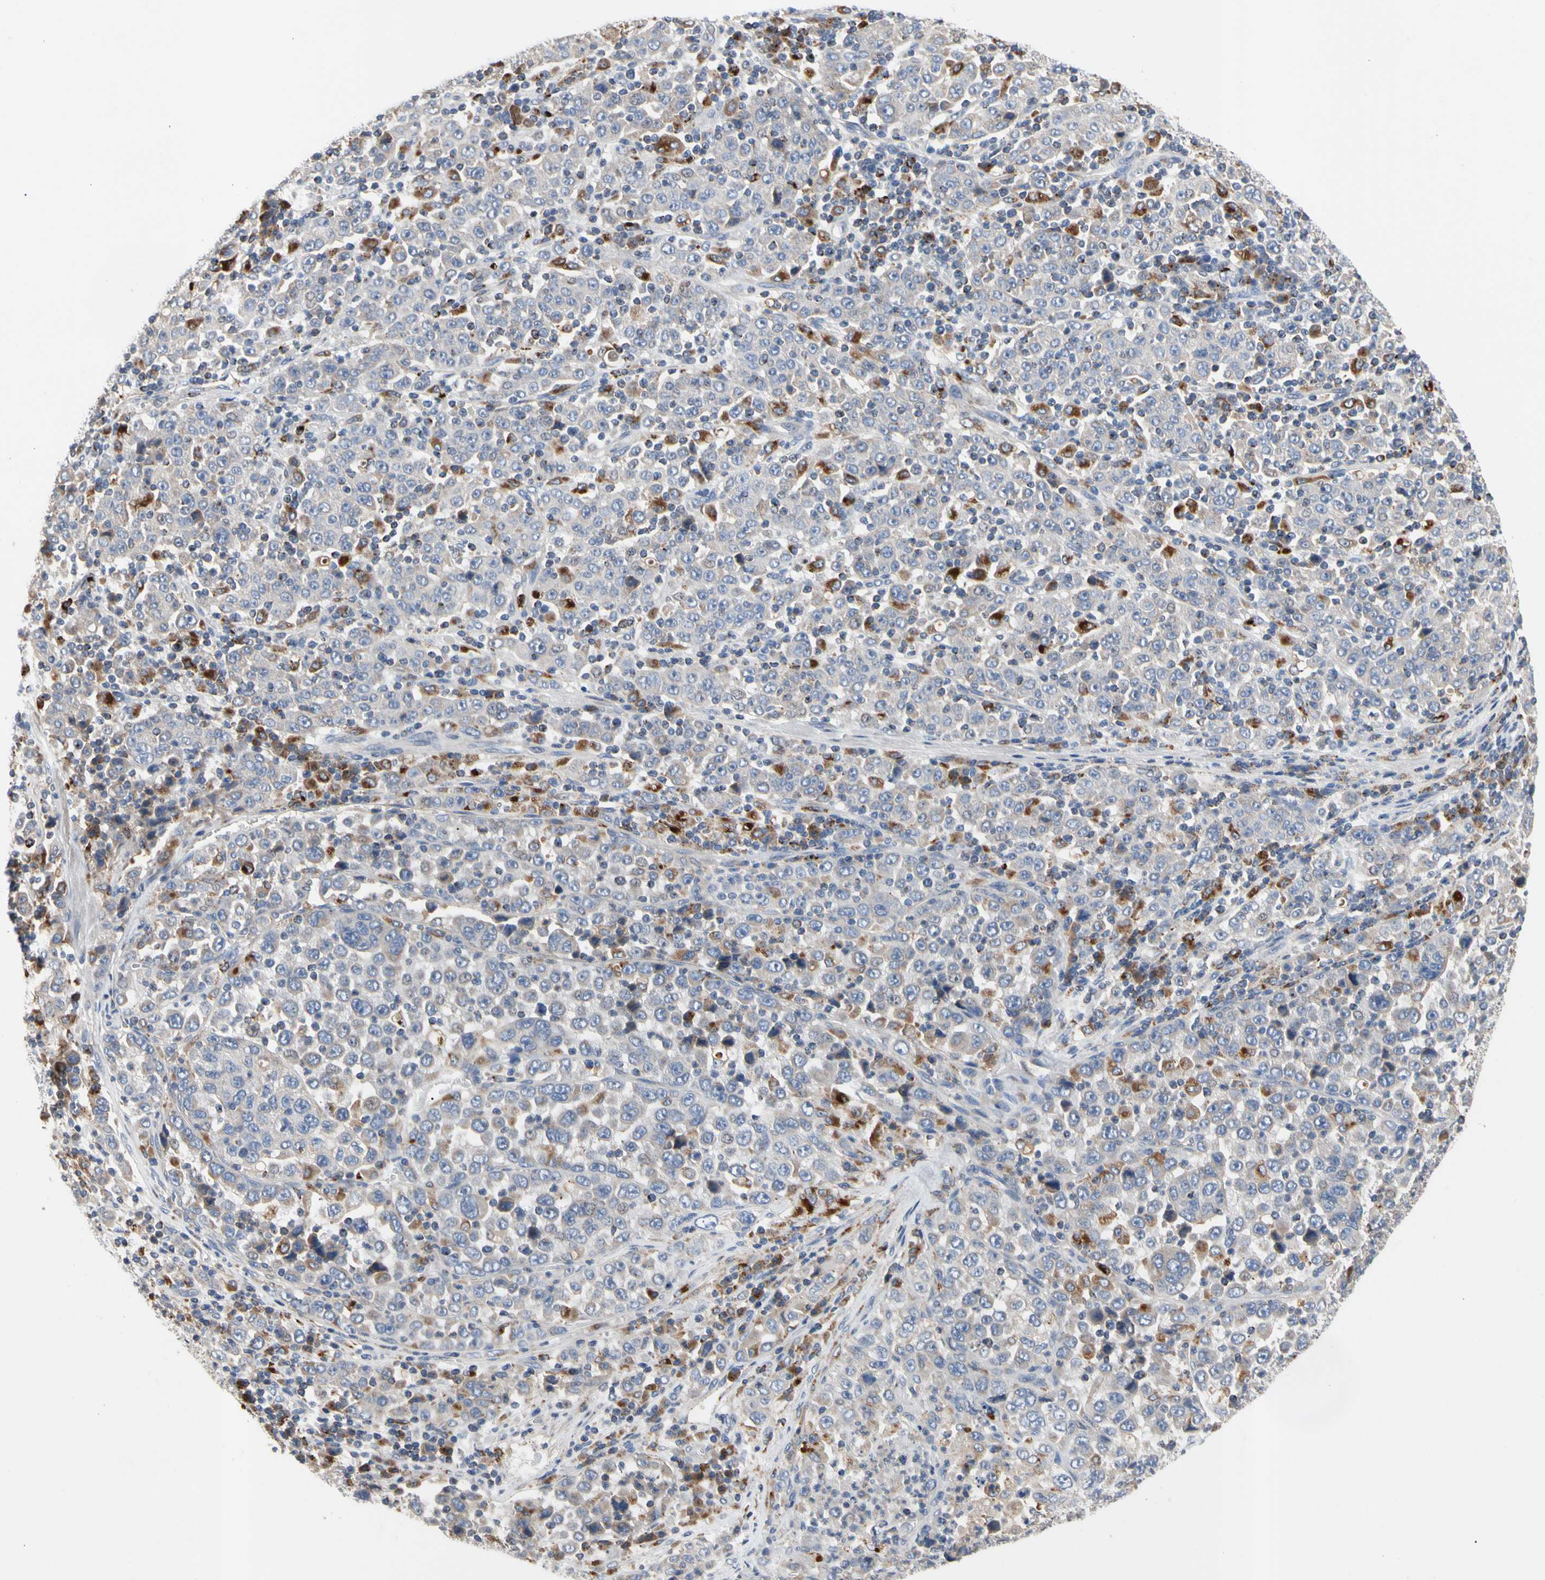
{"staining": {"intensity": "negative", "quantity": "none", "location": "none"}, "tissue": "stomach cancer", "cell_type": "Tumor cells", "image_type": "cancer", "snomed": [{"axis": "morphology", "description": "Normal tissue, NOS"}, {"axis": "morphology", "description": "Adenocarcinoma, NOS"}, {"axis": "topography", "description": "Stomach, upper"}, {"axis": "topography", "description": "Stomach"}], "caption": "Tumor cells show no significant protein expression in stomach cancer (adenocarcinoma).", "gene": "ADA2", "patient": {"sex": "male", "age": 59}}